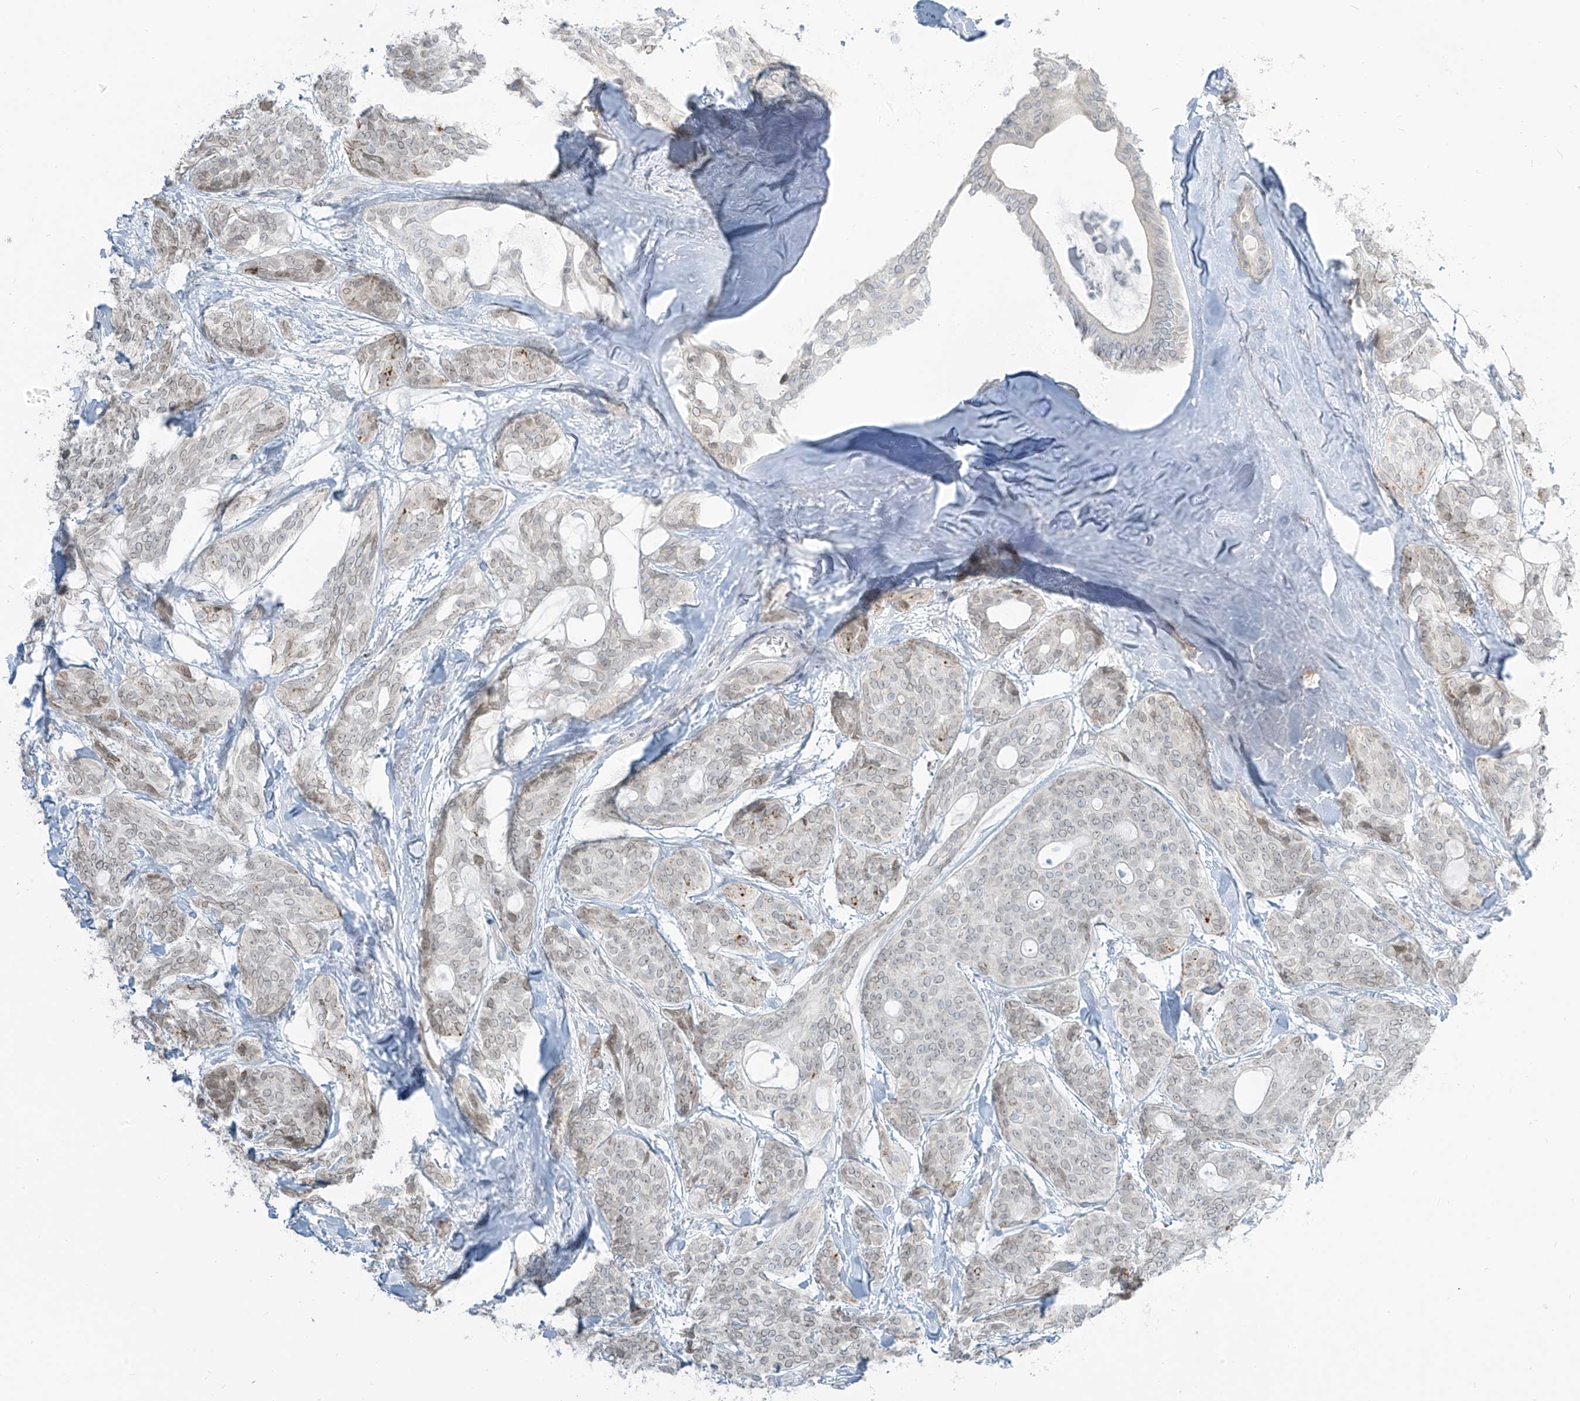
{"staining": {"intensity": "weak", "quantity": "<25%", "location": "cytoplasmic/membranous"}, "tissue": "head and neck cancer", "cell_type": "Tumor cells", "image_type": "cancer", "snomed": [{"axis": "morphology", "description": "Adenocarcinoma, NOS"}, {"axis": "topography", "description": "Head-Neck"}], "caption": "Head and neck adenocarcinoma was stained to show a protein in brown. There is no significant positivity in tumor cells. (DAB immunohistochemistry, high magnification).", "gene": "PRDM6", "patient": {"sex": "male", "age": 66}}